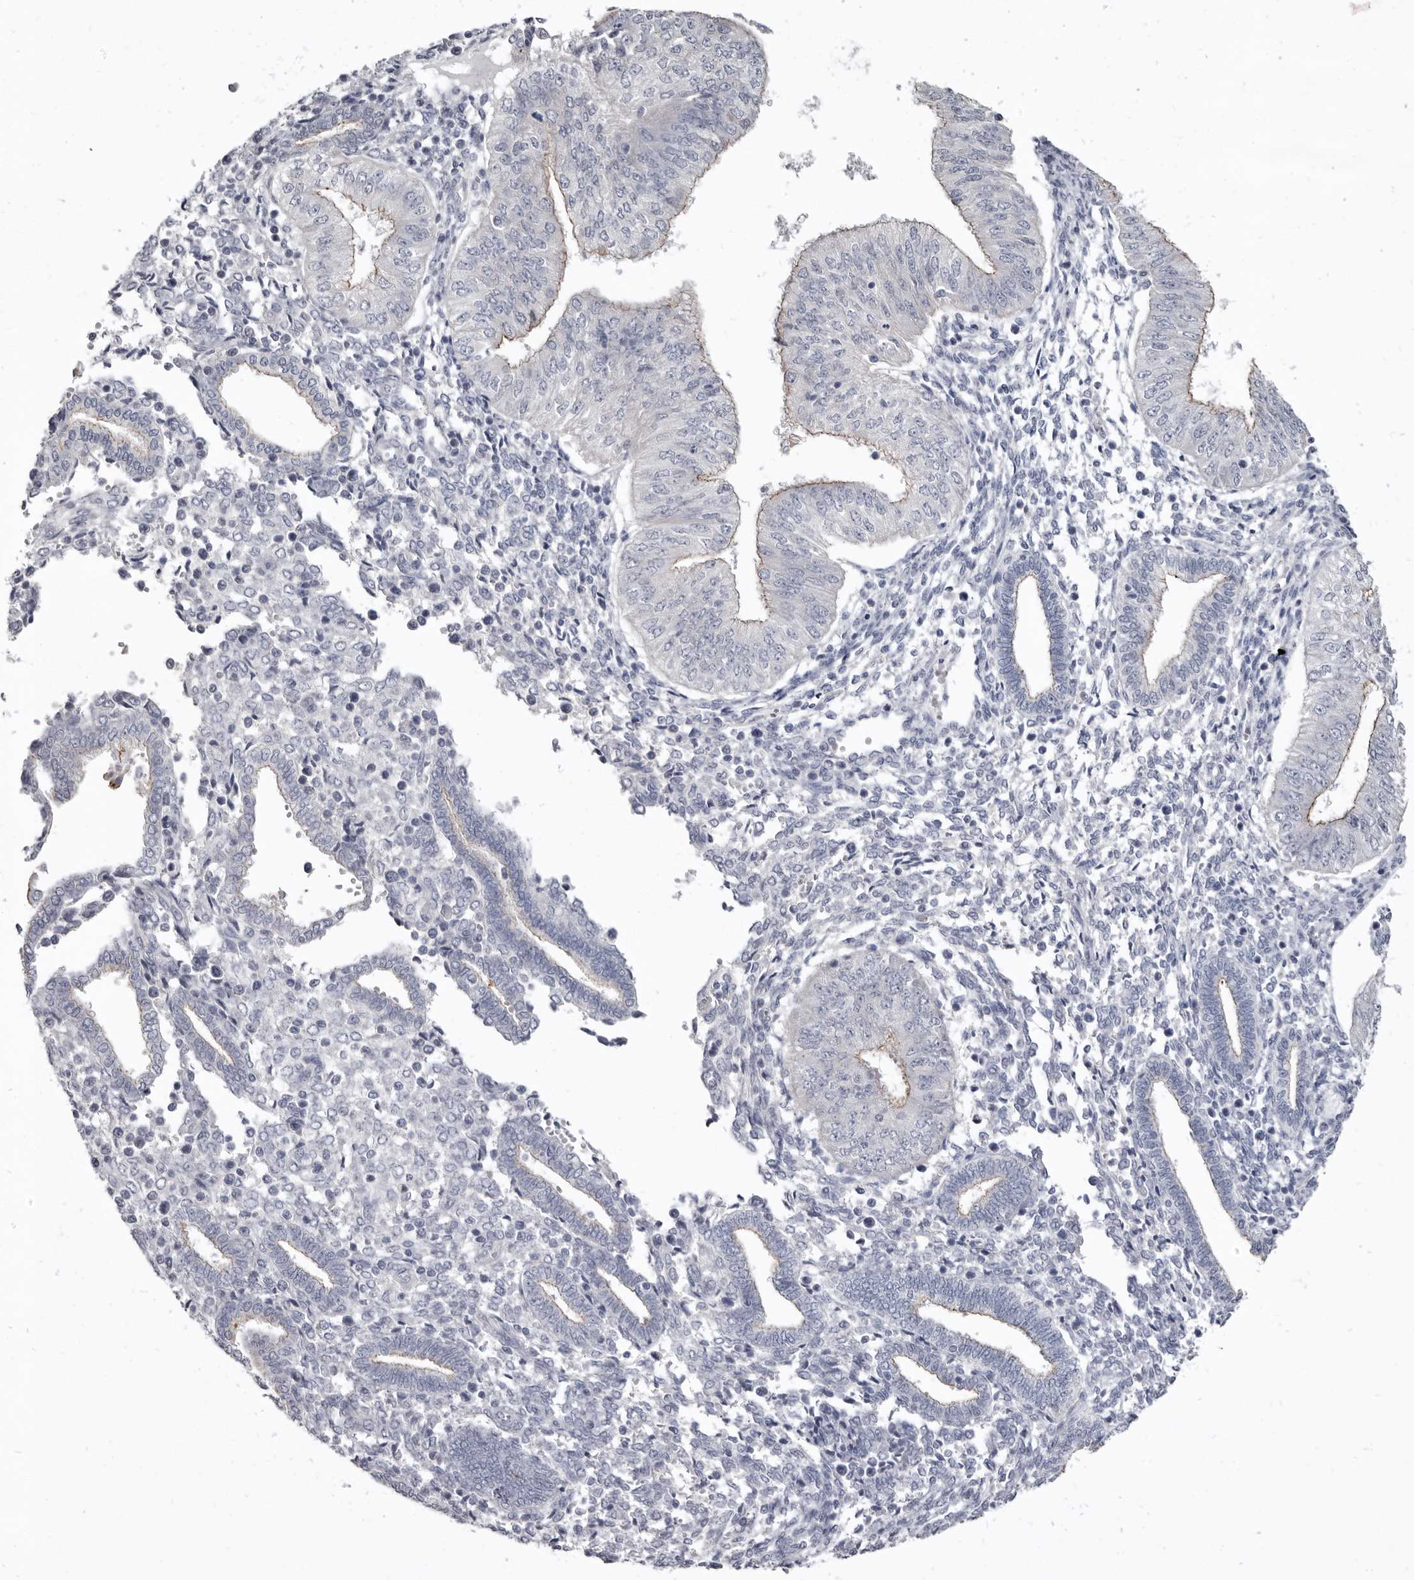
{"staining": {"intensity": "weak", "quantity": "25%-75%", "location": "cytoplasmic/membranous"}, "tissue": "endometrial cancer", "cell_type": "Tumor cells", "image_type": "cancer", "snomed": [{"axis": "morphology", "description": "Normal tissue, NOS"}, {"axis": "morphology", "description": "Adenocarcinoma, NOS"}, {"axis": "topography", "description": "Endometrium"}], "caption": "The photomicrograph shows staining of endometrial cancer (adenocarcinoma), revealing weak cytoplasmic/membranous protein expression (brown color) within tumor cells.", "gene": "CGN", "patient": {"sex": "female", "age": 53}}